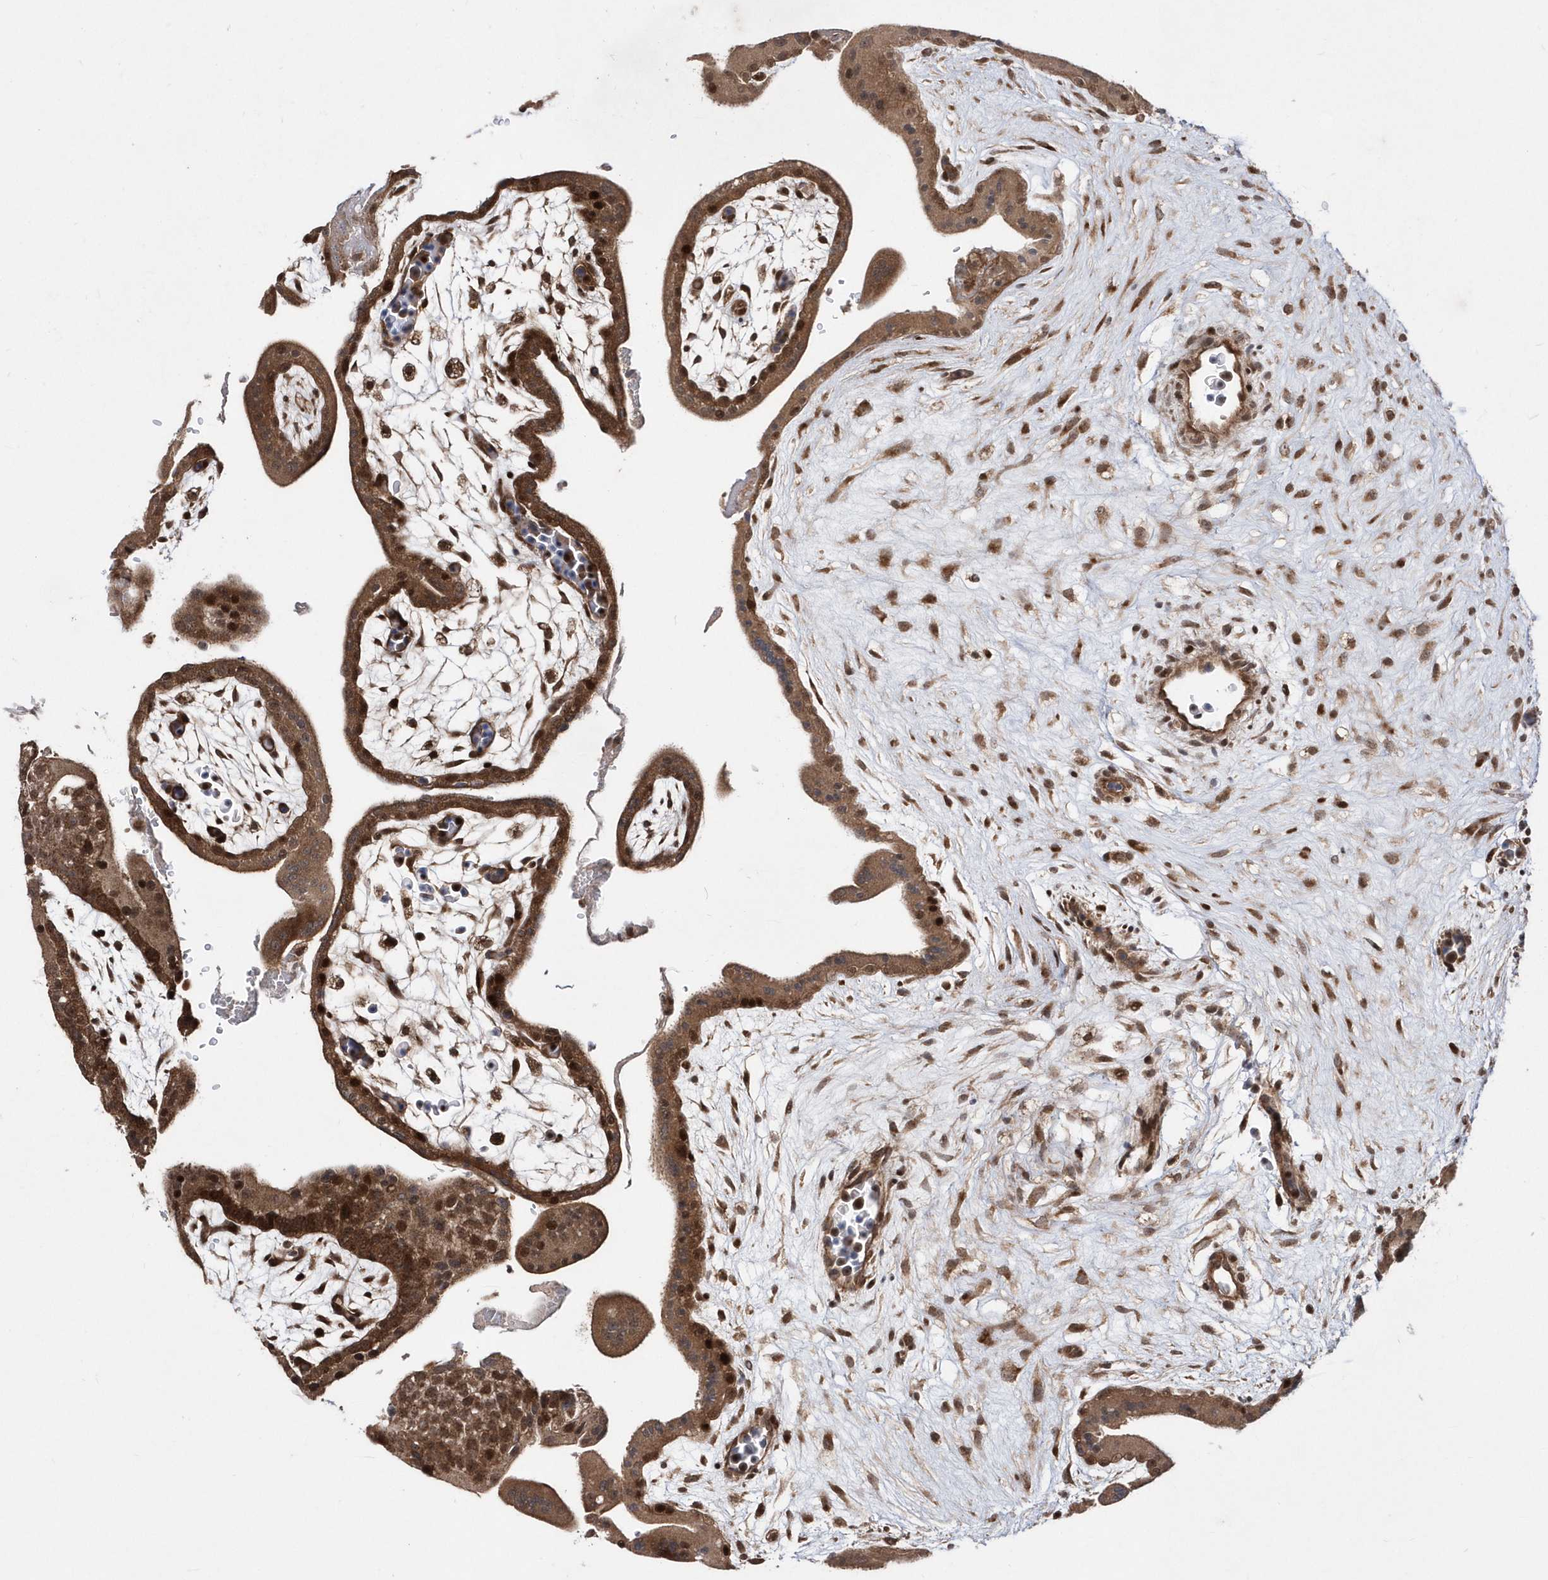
{"staining": {"intensity": "strong", "quantity": ">75%", "location": "cytoplasmic/membranous,nuclear"}, "tissue": "placenta", "cell_type": "Trophoblastic cells", "image_type": "normal", "snomed": [{"axis": "morphology", "description": "Normal tissue, NOS"}, {"axis": "topography", "description": "Placenta"}], "caption": "Immunohistochemical staining of unremarkable placenta displays strong cytoplasmic/membranous,nuclear protein staining in about >75% of trophoblastic cells. Nuclei are stained in blue.", "gene": "DALRD3", "patient": {"sex": "female", "age": 35}}